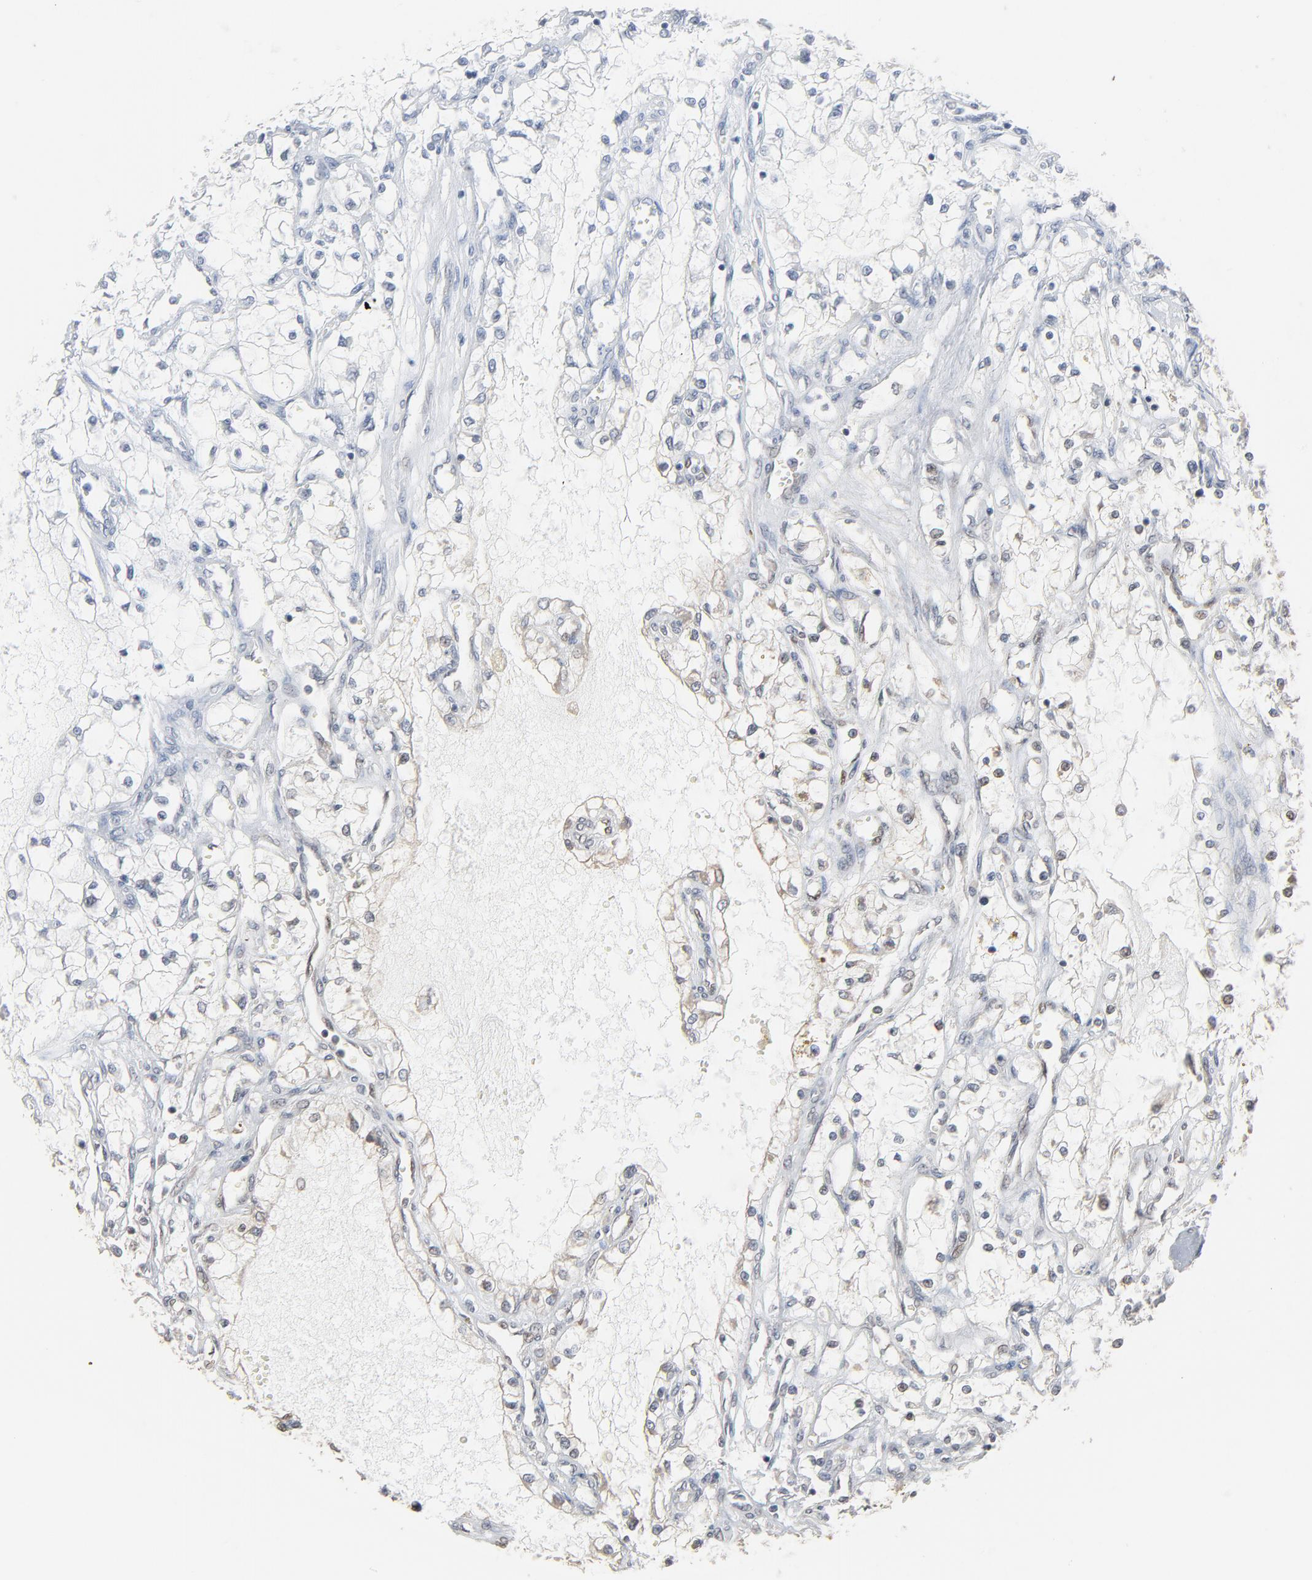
{"staining": {"intensity": "weak", "quantity": "<25%", "location": "cytoplasmic/membranous,nuclear"}, "tissue": "renal cancer", "cell_type": "Tumor cells", "image_type": "cancer", "snomed": [{"axis": "morphology", "description": "Adenocarcinoma, NOS"}, {"axis": "topography", "description": "Kidney"}], "caption": "IHC photomicrograph of neoplastic tissue: human adenocarcinoma (renal) stained with DAB (3,3'-diaminobenzidine) reveals no significant protein expression in tumor cells.", "gene": "CCT5", "patient": {"sex": "male", "age": 61}}